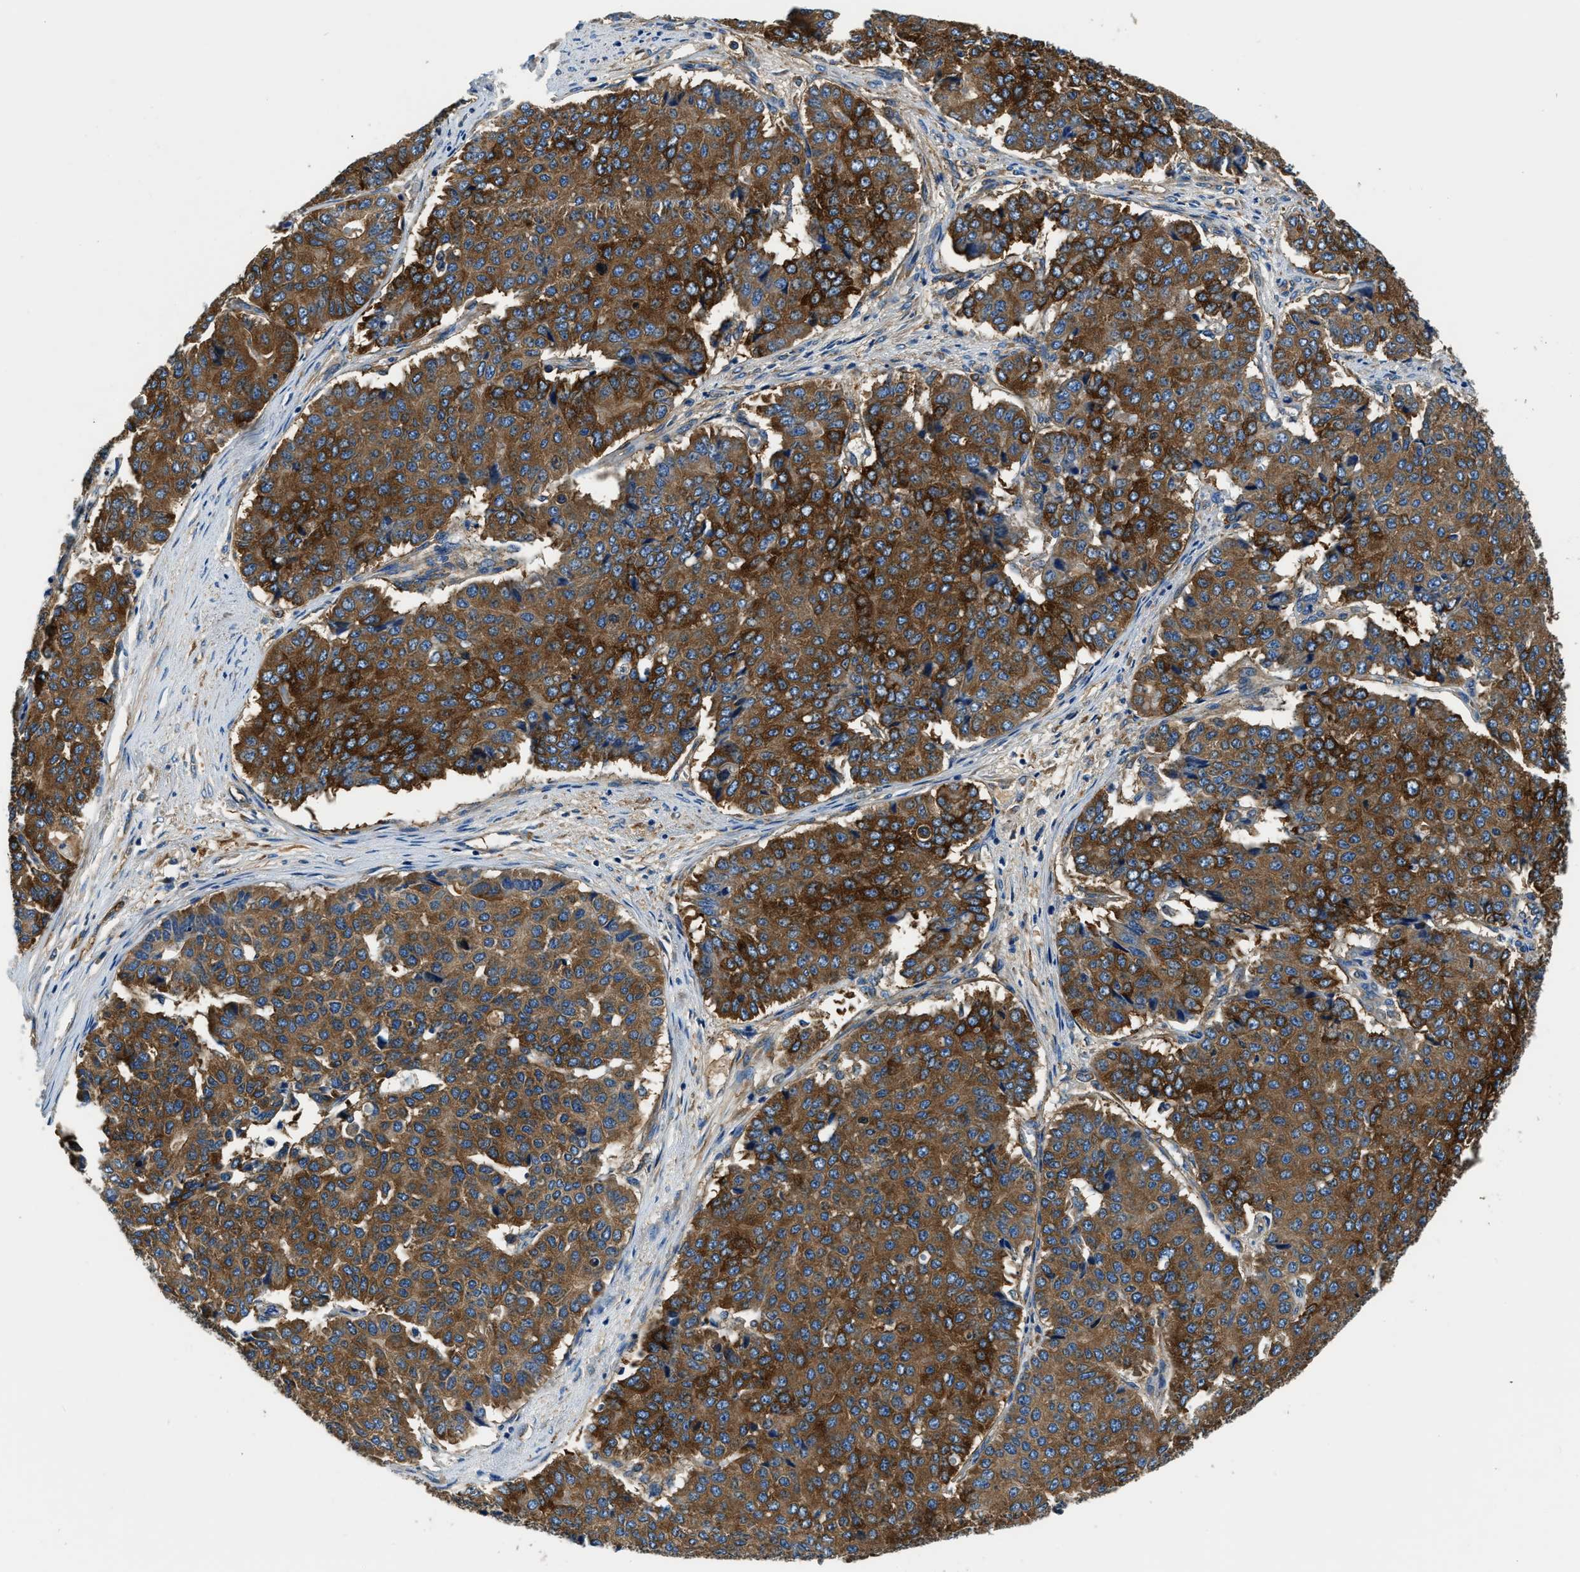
{"staining": {"intensity": "strong", "quantity": ">75%", "location": "cytoplasmic/membranous"}, "tissue": "pancreatic cancer", "cell_type": "Tumor cells", "image_type": "cancer", "snomed": [{"axis": "morphology", "description": "Adenocarcinoma, NOS"}, {"axis": "topography", "description": "Pancreas"}], "caption": "Human adenocarcinoma (pancreatic) stained with a protein marker demonstrates strong staining in tumor cells.", "gene": "EEA1", "patient": {"sex": "male", "age": 50}}